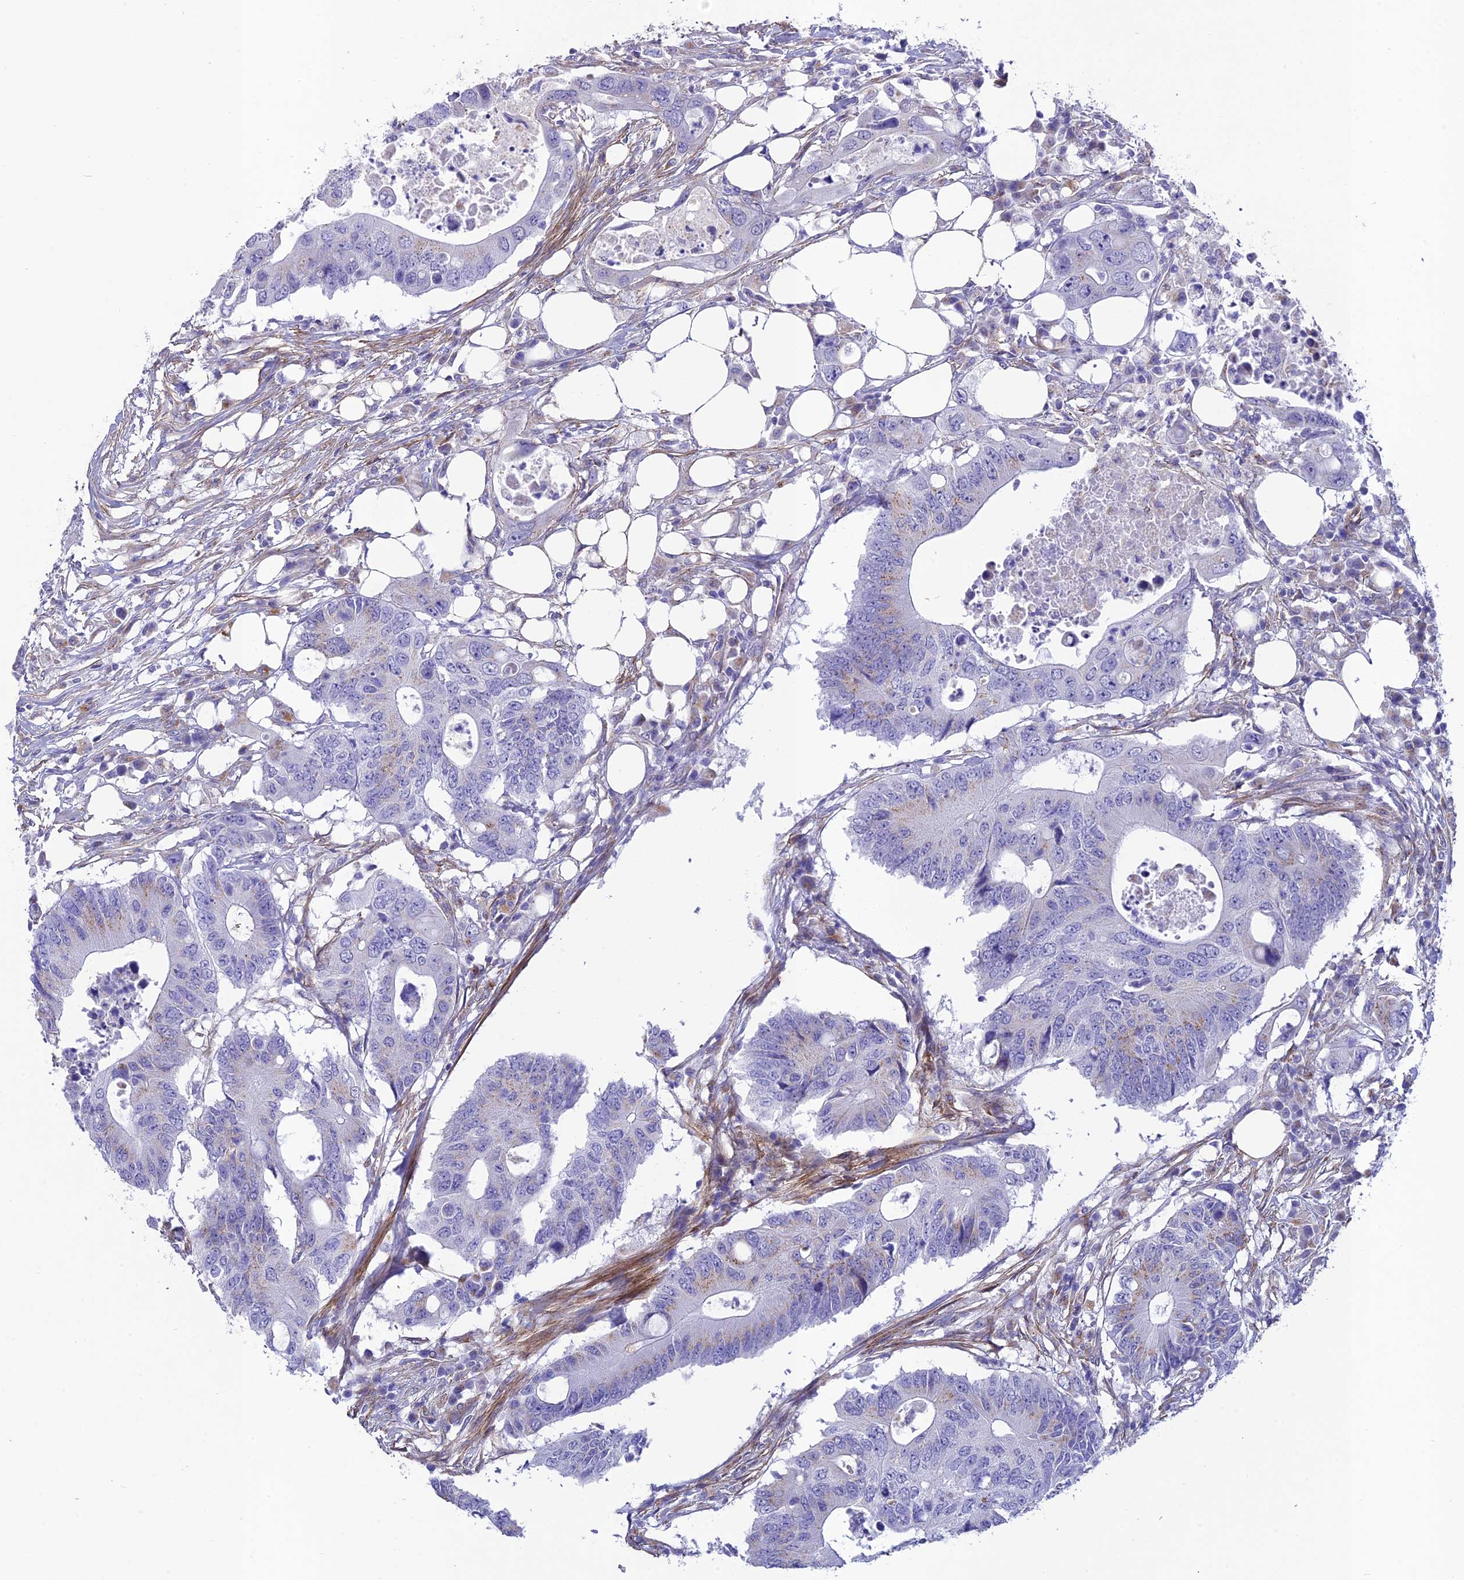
{"staining": {"intensity": "negative", "quantity": "none", "location": "none"}, "tissue": "colorectal cancer", "cell_type": "Tumor cells", "image_type": "cancer", "snomed": [{"axis": "morphology", "description": "Adenocarcinoma, NOS"}, {"axis": "topography", "description": "Colon"}], "caption": "A photomicrograph of human colorectal cancer is negative for staining in tumor cells.", "gene": "TNS1", "patient": {"sex": "male", "age": 71}}